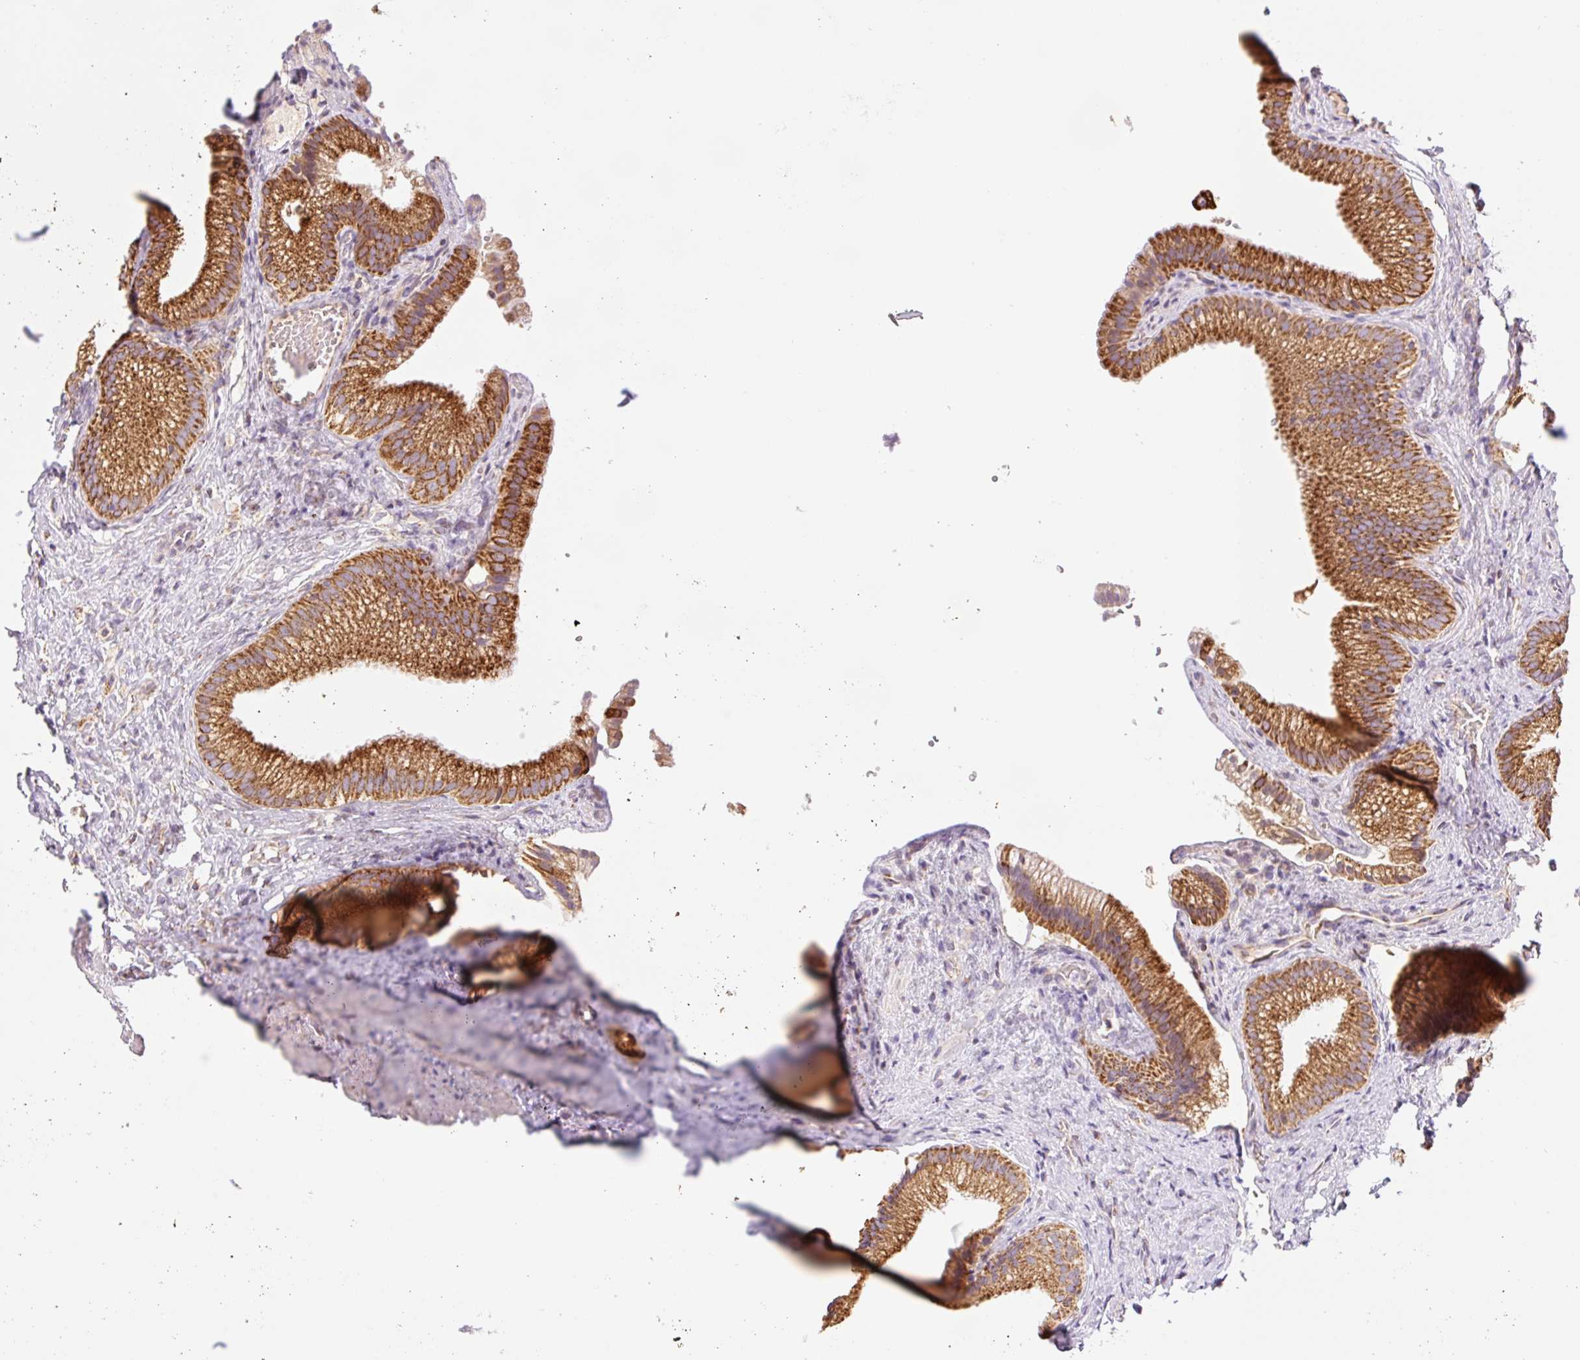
{"staining": {"intensity": "strong", "quantity": ">75%", "location": "cytoplasmic/membranous"}, "tissue": "gallbladder", "cell_type": "Glandular cells", "image_type": "normal", "snomed": [{"axis": "morphology", "description": "Normal tissue, NOS"}, {"axis": "morphology", "description": "Inflammation, NOS"}, {"axis": "topography", "description": "Gallbladder"}], "caption": "Immunohistochemistry (IHC) image of normal gallbladder: human gallbladder stained using IHC demonstrates high levels of strong protein expression localized specifically in the cytoplasmic/membranous of glandular cells, appearing as a cytoplasmic/membranous brown color.", "gene": "GOSR2", "patient": {"sex": "male", "age": 51}}